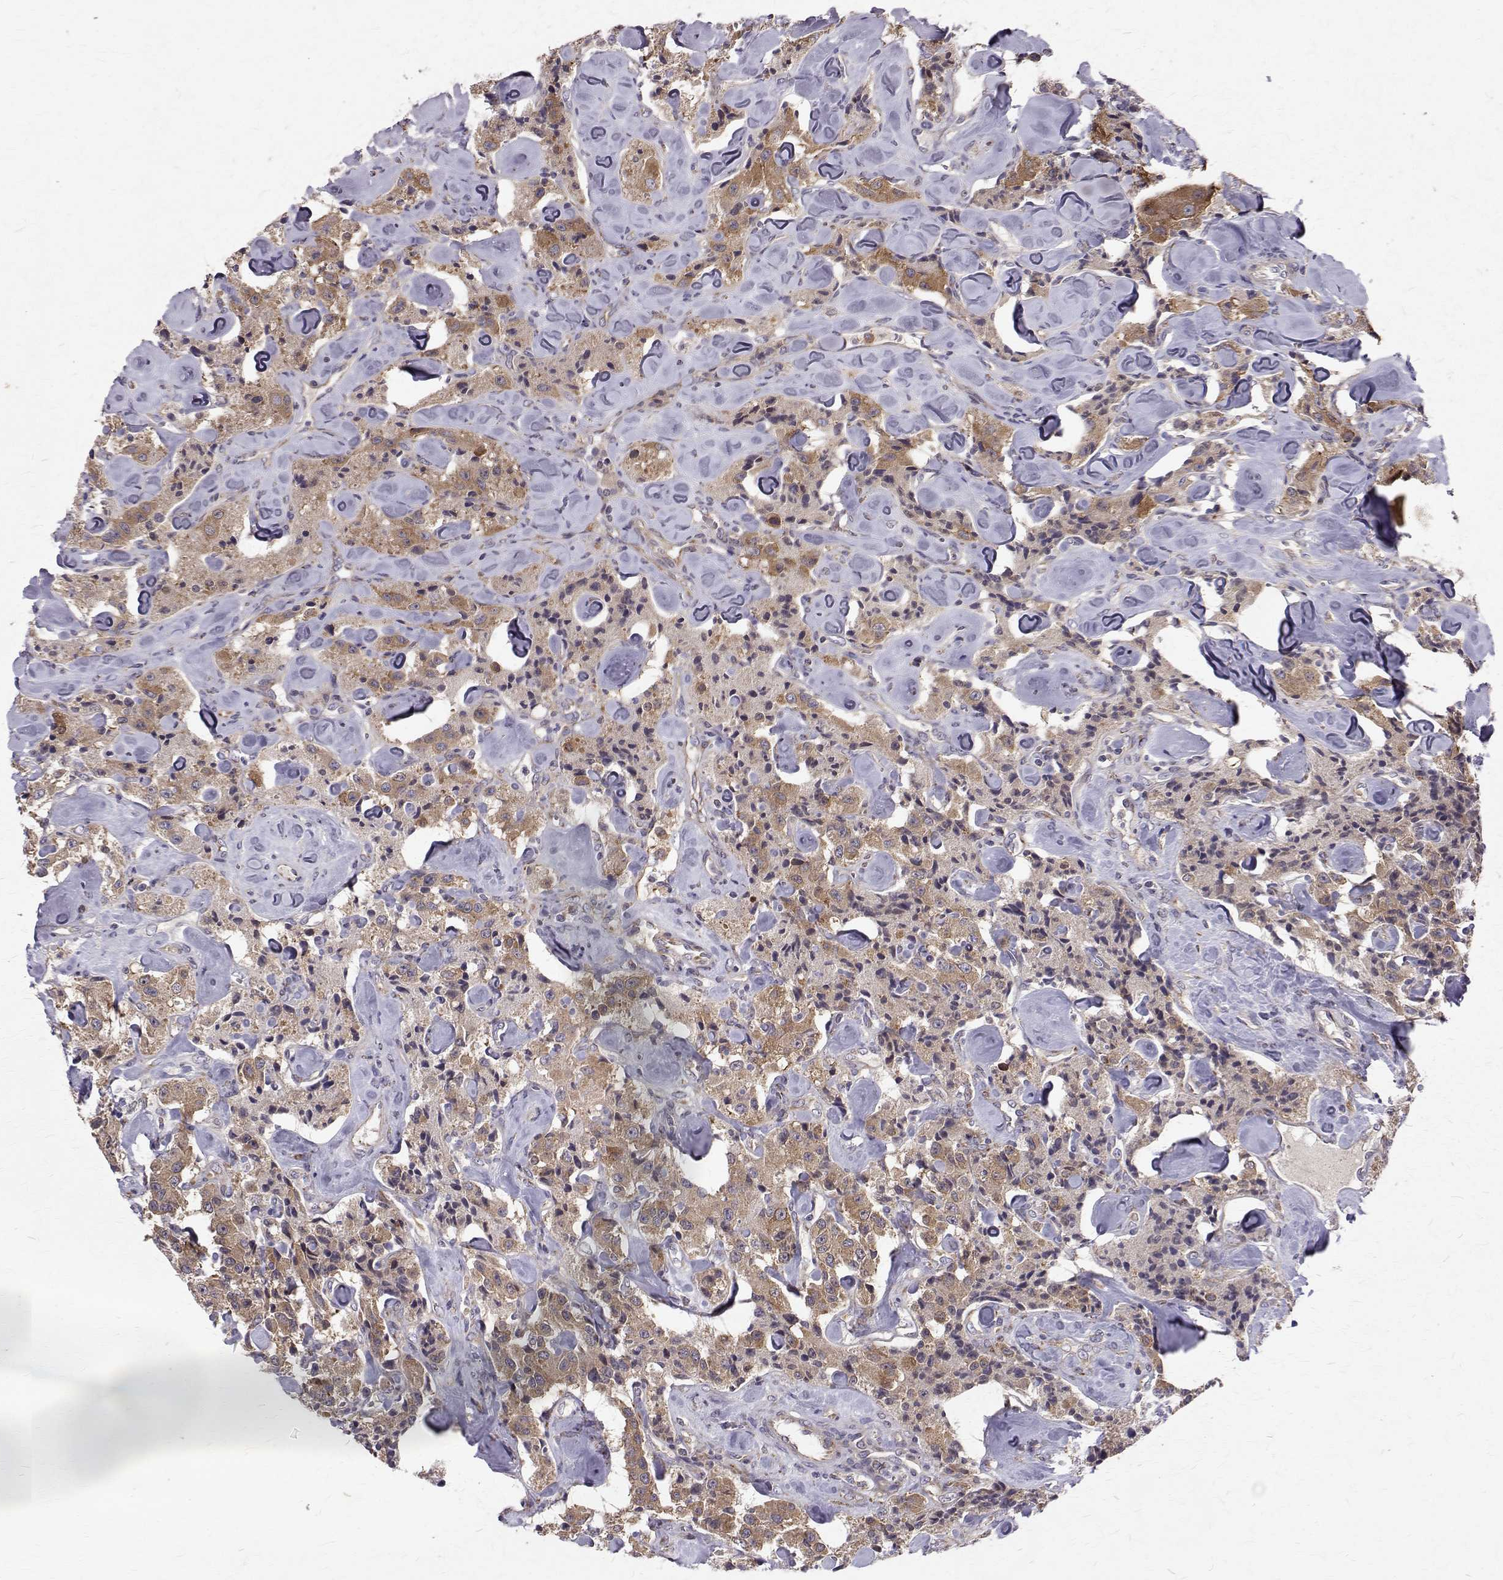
{"staining": {"intensity": "moderate", "quantity": "25%-75%", "location": "cytoplasmic/membranous"}, "tissue": "carcinoid", "cell_type": "Tumor cells", "image_type": "cancer", "snomed": [{"axis": "morphology", "description": "Carcinoid, malignant, NOS"}, {"axis": "topography", "description": "Pancreas"}], "caption": "An immunohistochemistry (IHC) micrograph of neoplastic tissue is shown. Protein staining in brown labels moderate cytoplasmic/membranous positivity in carcinoid (malignant) within tumor cells.", "gene": "ARFGAP1", "patient": {"sex": "male", "age": 41}}